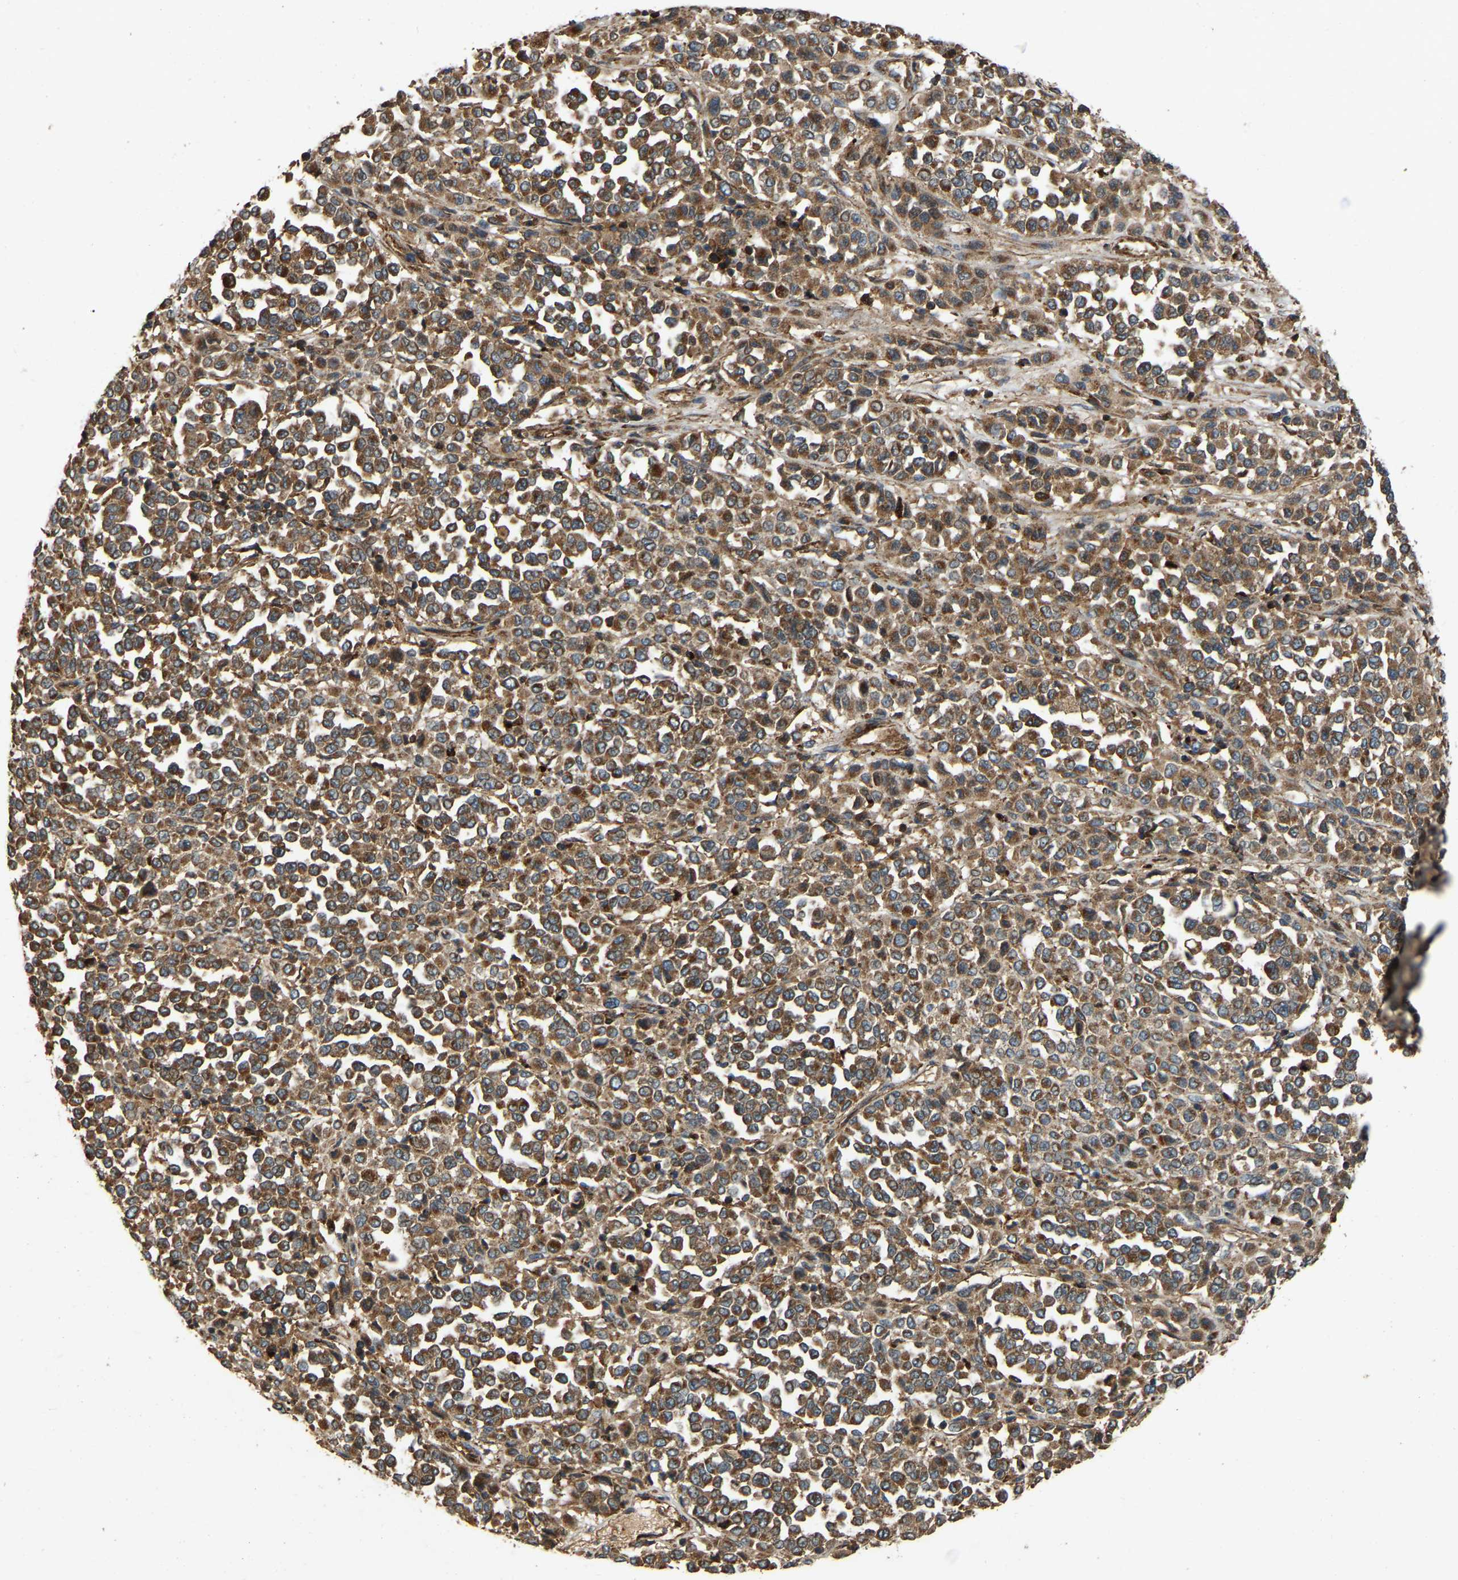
{"staining": {"intensity": "strong", "quantity": ">75%", "location": "cytoplasmic/membranous"}, "tissue": "melanoma", "cell_type": "Tumor cells", "image_type": "cancer", "snomed": [{"axis": "morphology", "description": "Malignant melanoma, Metastatic site"}, {"axis": "topography", "description": "Pancreas"}], "caption": "Immunohistochemical staining of malignant melanoma (metastatic site) demonstrates strong cytoplasmic/membranous protein positivity in approximately >75% of tumor cells. (Stains: DAB in brown, nuclei in blue, Microscopy: brightfield microscopy at high magnification).", "gene": "SAMD9L", "patient": {"sex": "female", "age": 30}}